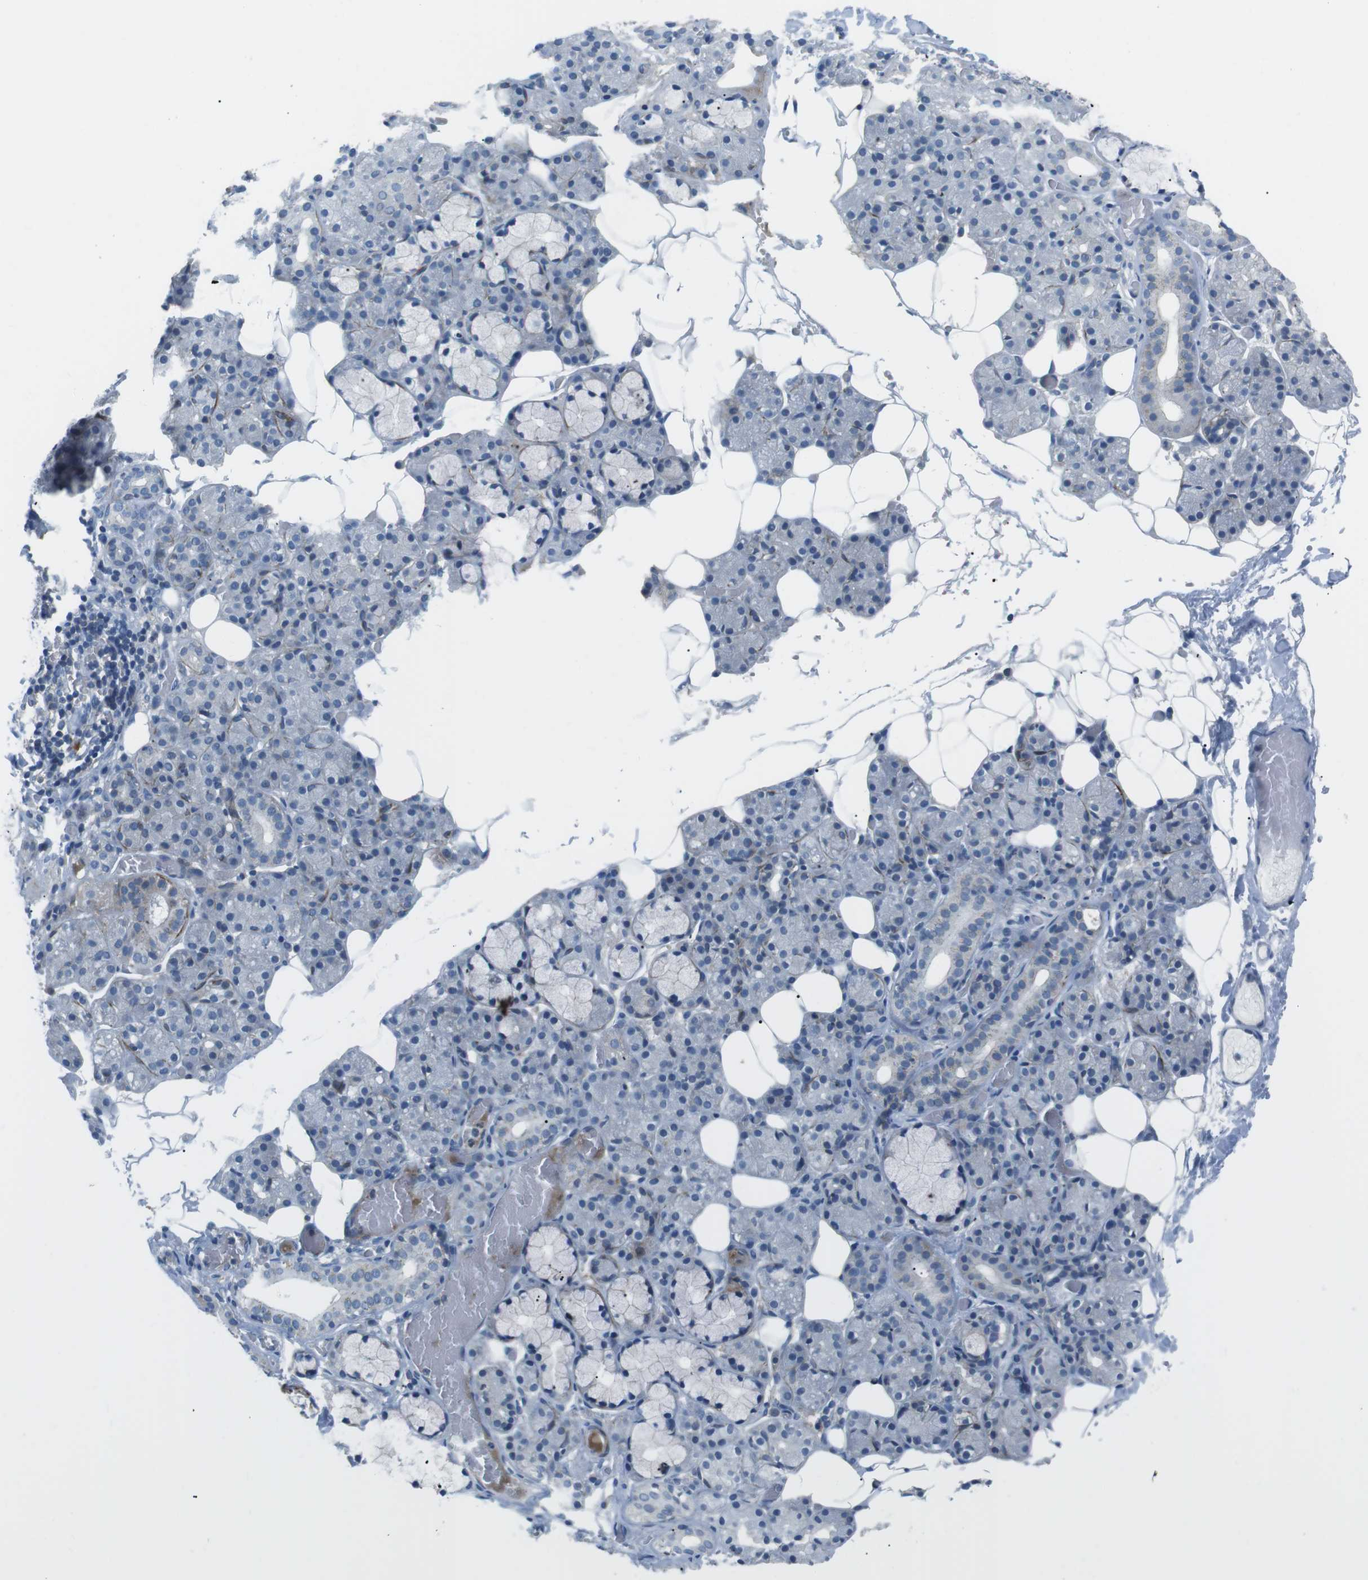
{"staining": {"intensity": "weak", "quantity": "<25%", "location": "cytoplasmic/membranous"}, "tissue": "salivary gland", "cell_type": "Glandular cells", "image_type": "normal", "snomed": [{"axis": "morphology", "description": "Normal tissue, NOS"}, {"axis": "topography", "description": "Salivary gland"}], "caption": "Glandular cells are negative for protein expression in normal human salivary gland. (IHC, brightfield microscopy, high magnification).", "gene": "ARVCF", "patient": {"sex": "male", "age": 63}}